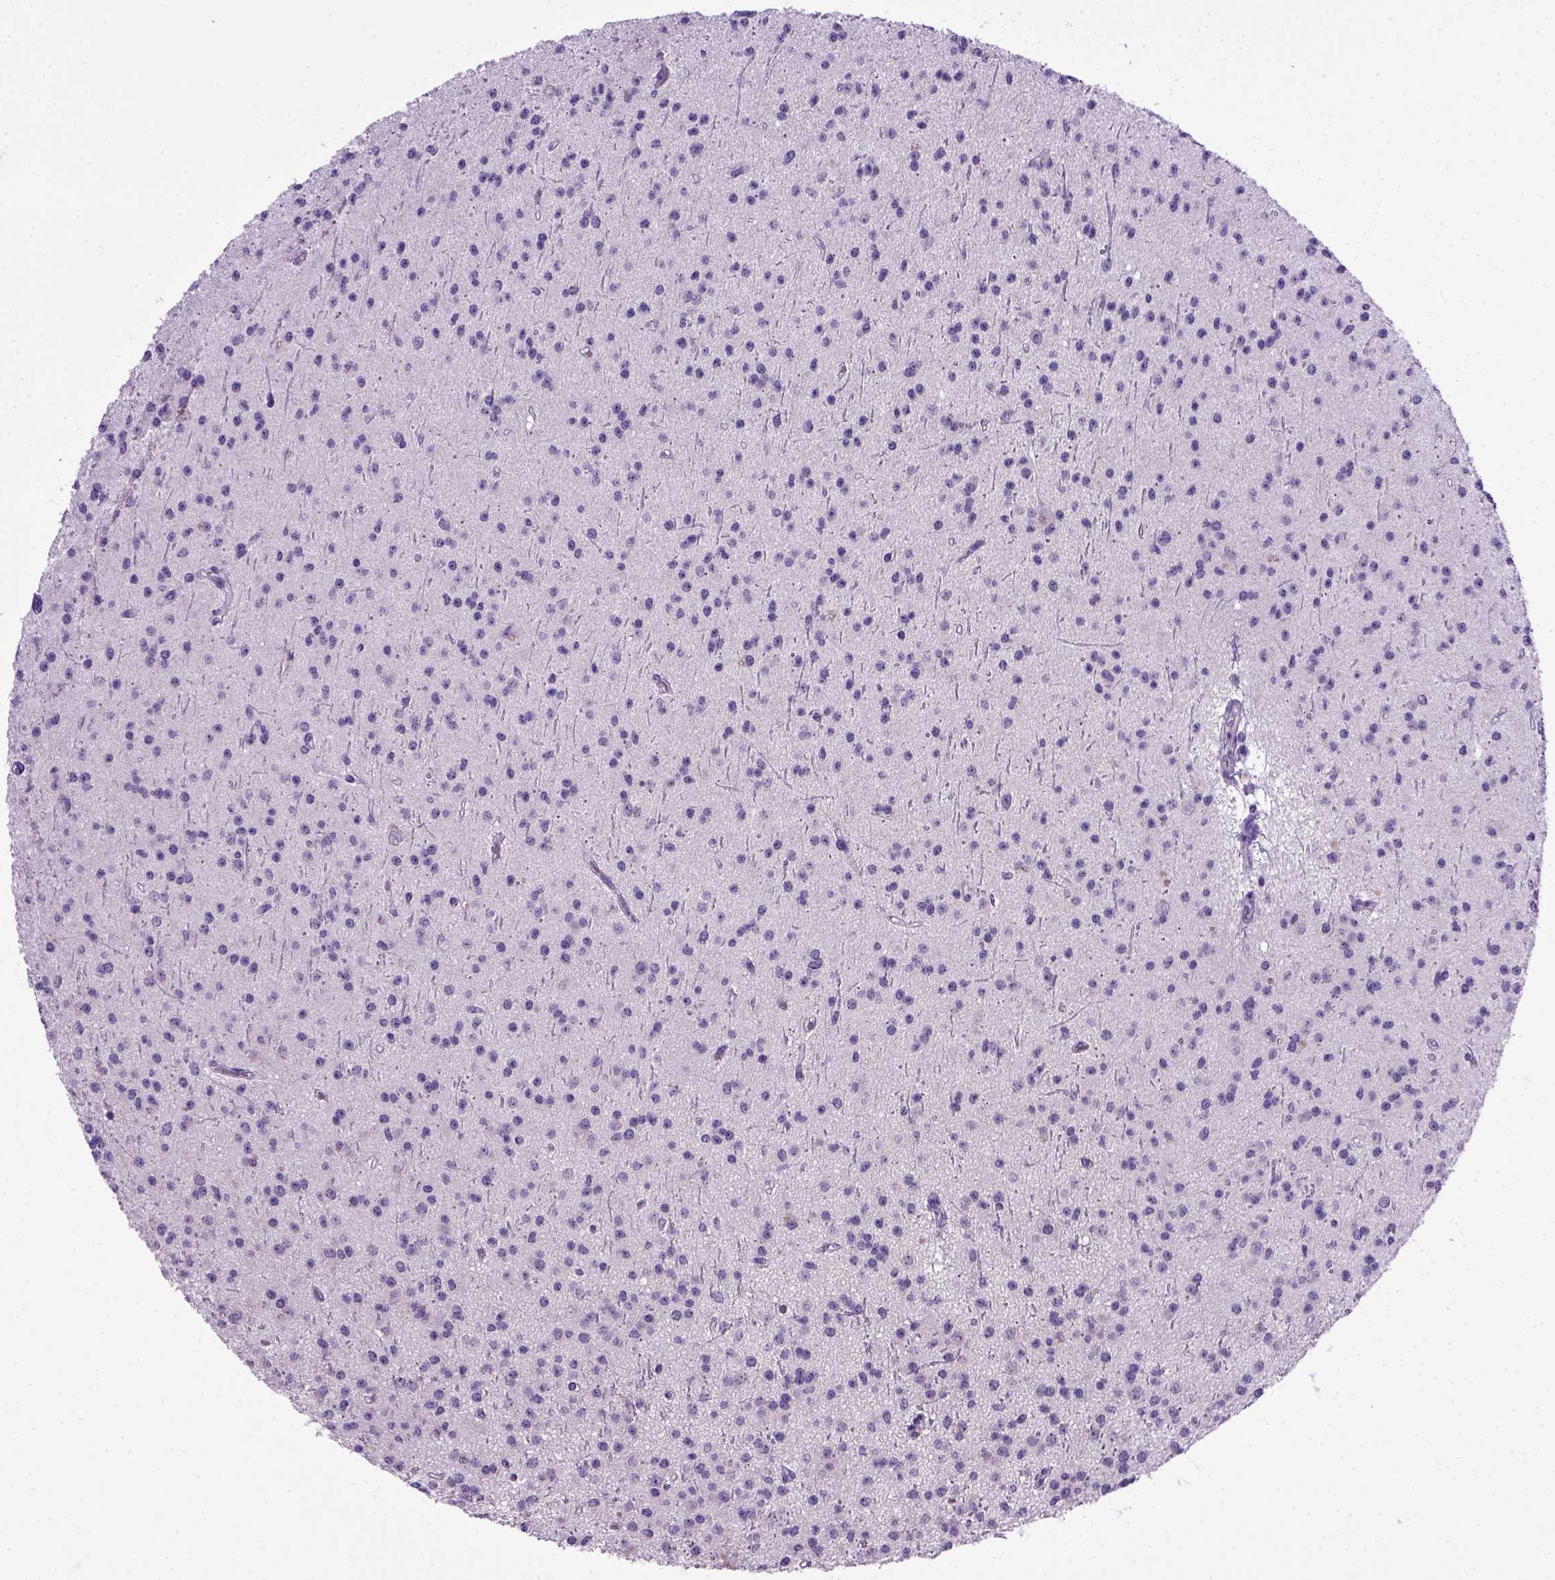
{"staining": {"intensity": "negative", "quantity": "none", "location": "none"}, "tissue": "glioma", "cell_type": "Tumor cells", "image_type": "cancer", "snomed": [{"axis": "morphology", "description": "Glioma, malignant, Low grade"}, {"axis": "topography", "description": "Brain"}], "caption": "The micrograph reveals no significant expression in tumor cells of low-grade glioma (malignant).", "gene": "CDH1", "patient": {"sex": "male", "age": 27}}